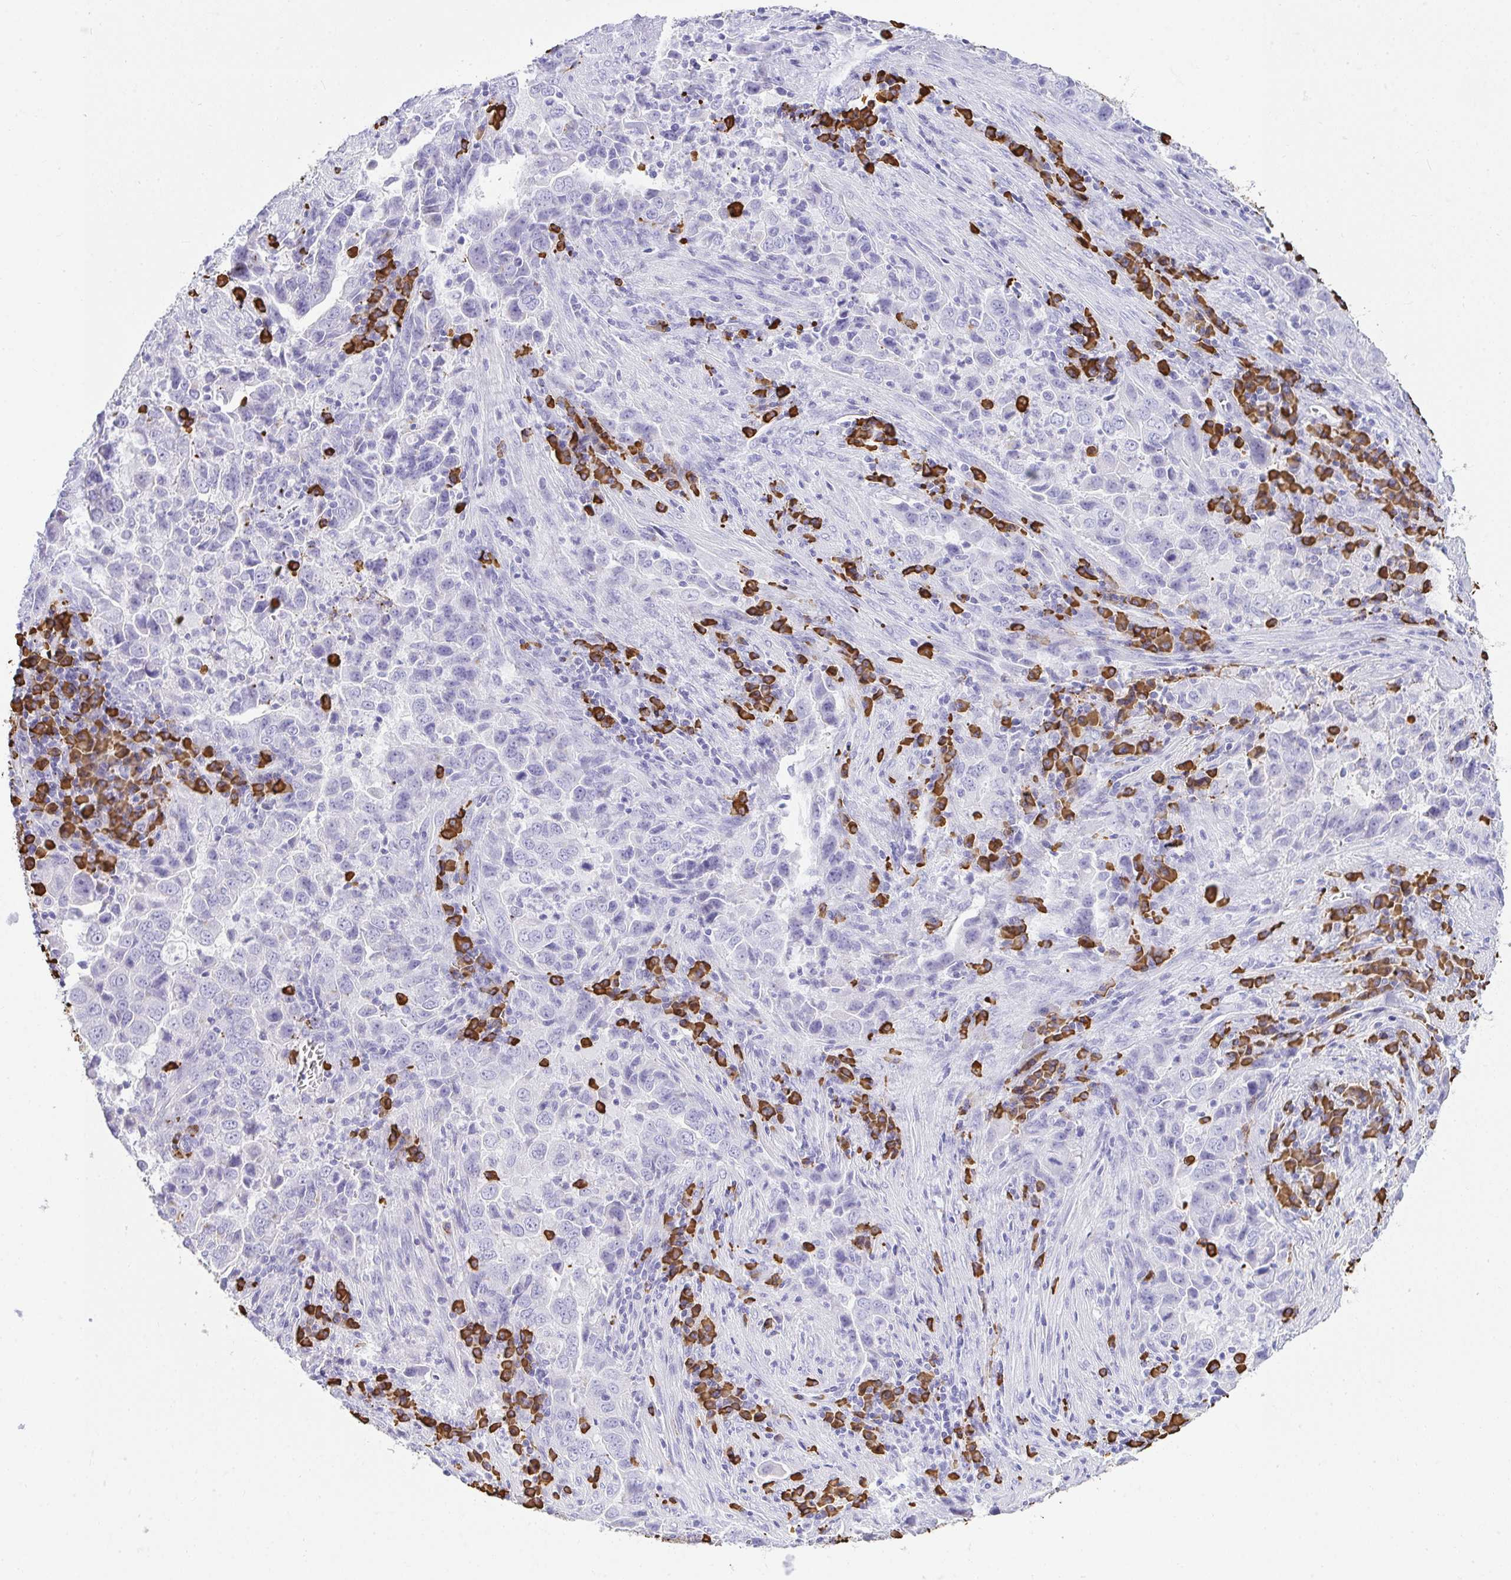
{"staining": {"intensity": "negative", "quantity": "none", "location": "none"}, "tissue": "lung cancer", "cell_type": "Tumor cells", "image_type": "cancer", "snomed": [{"axis": "morphology", "description": "Adenocarcinoma, NOS"}, {"axis": "topography", "description": "Lung"}], "caption": "Immunohistochemistry (IHC) micrograph of lung cancer stained for a protein (brown), which shows no positivity in tumor cells. (DAB IHC with hematoxylin counter stain).", "gene": "CDADC1", "patient": {"sex": "male", "age": 67}}